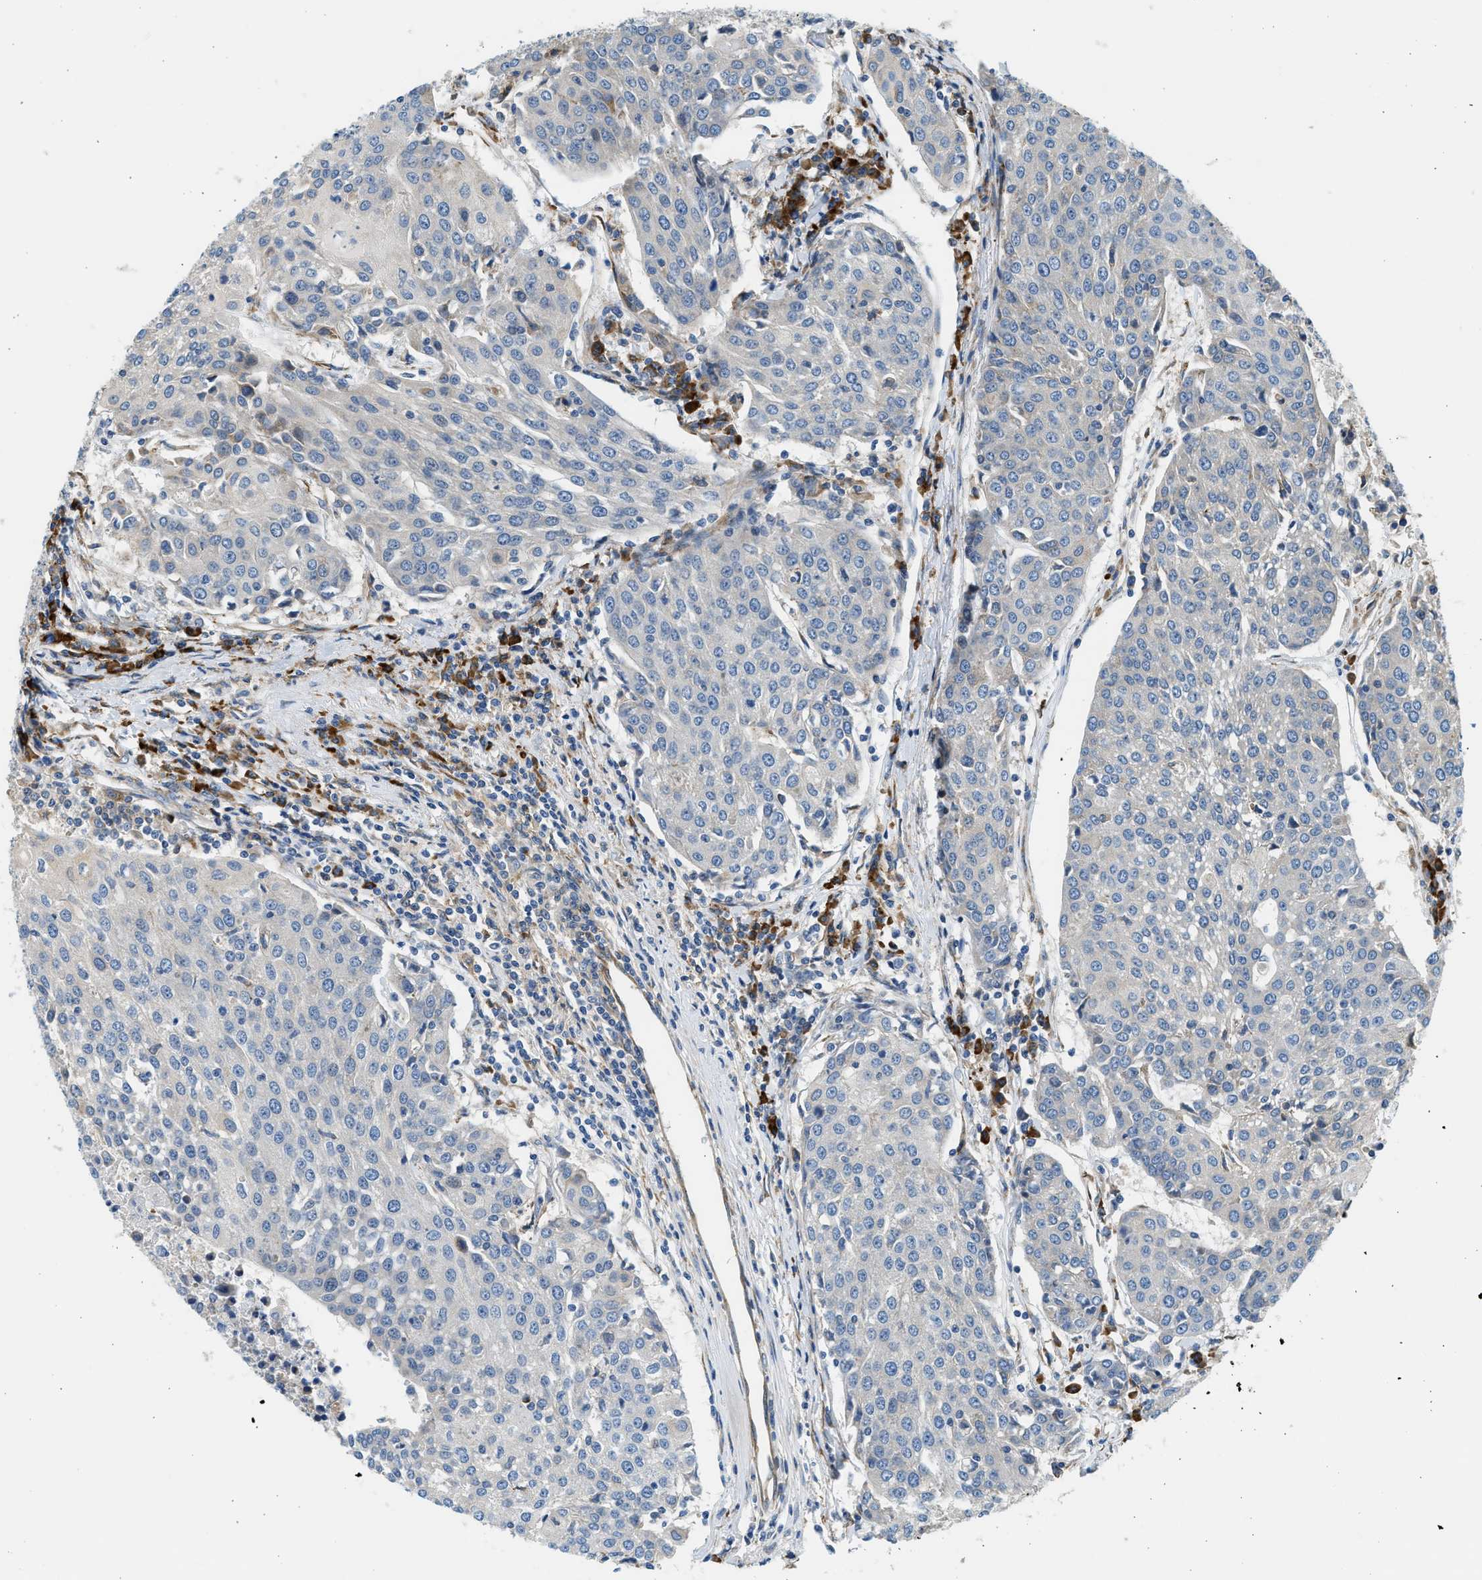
{"staining": {"intensity": "negative", "quantity": "none", "location": "none"}, "tissue": "urothelial cancer", "cell_type": "Tumor cells", "image_type": "cancer", "snomed": [{"axis": "morphology", "description": "Urothelial carcinoma, High grade"}, {"axis": "topography", "description": "Urinary bladder"}], "caption": "Human urothelial cancer stained for a protein using immunohistochemistry shows no expression in tumor cells.", "gene": "CNTN6", "patient": {"sex": "female", "age": 85}}